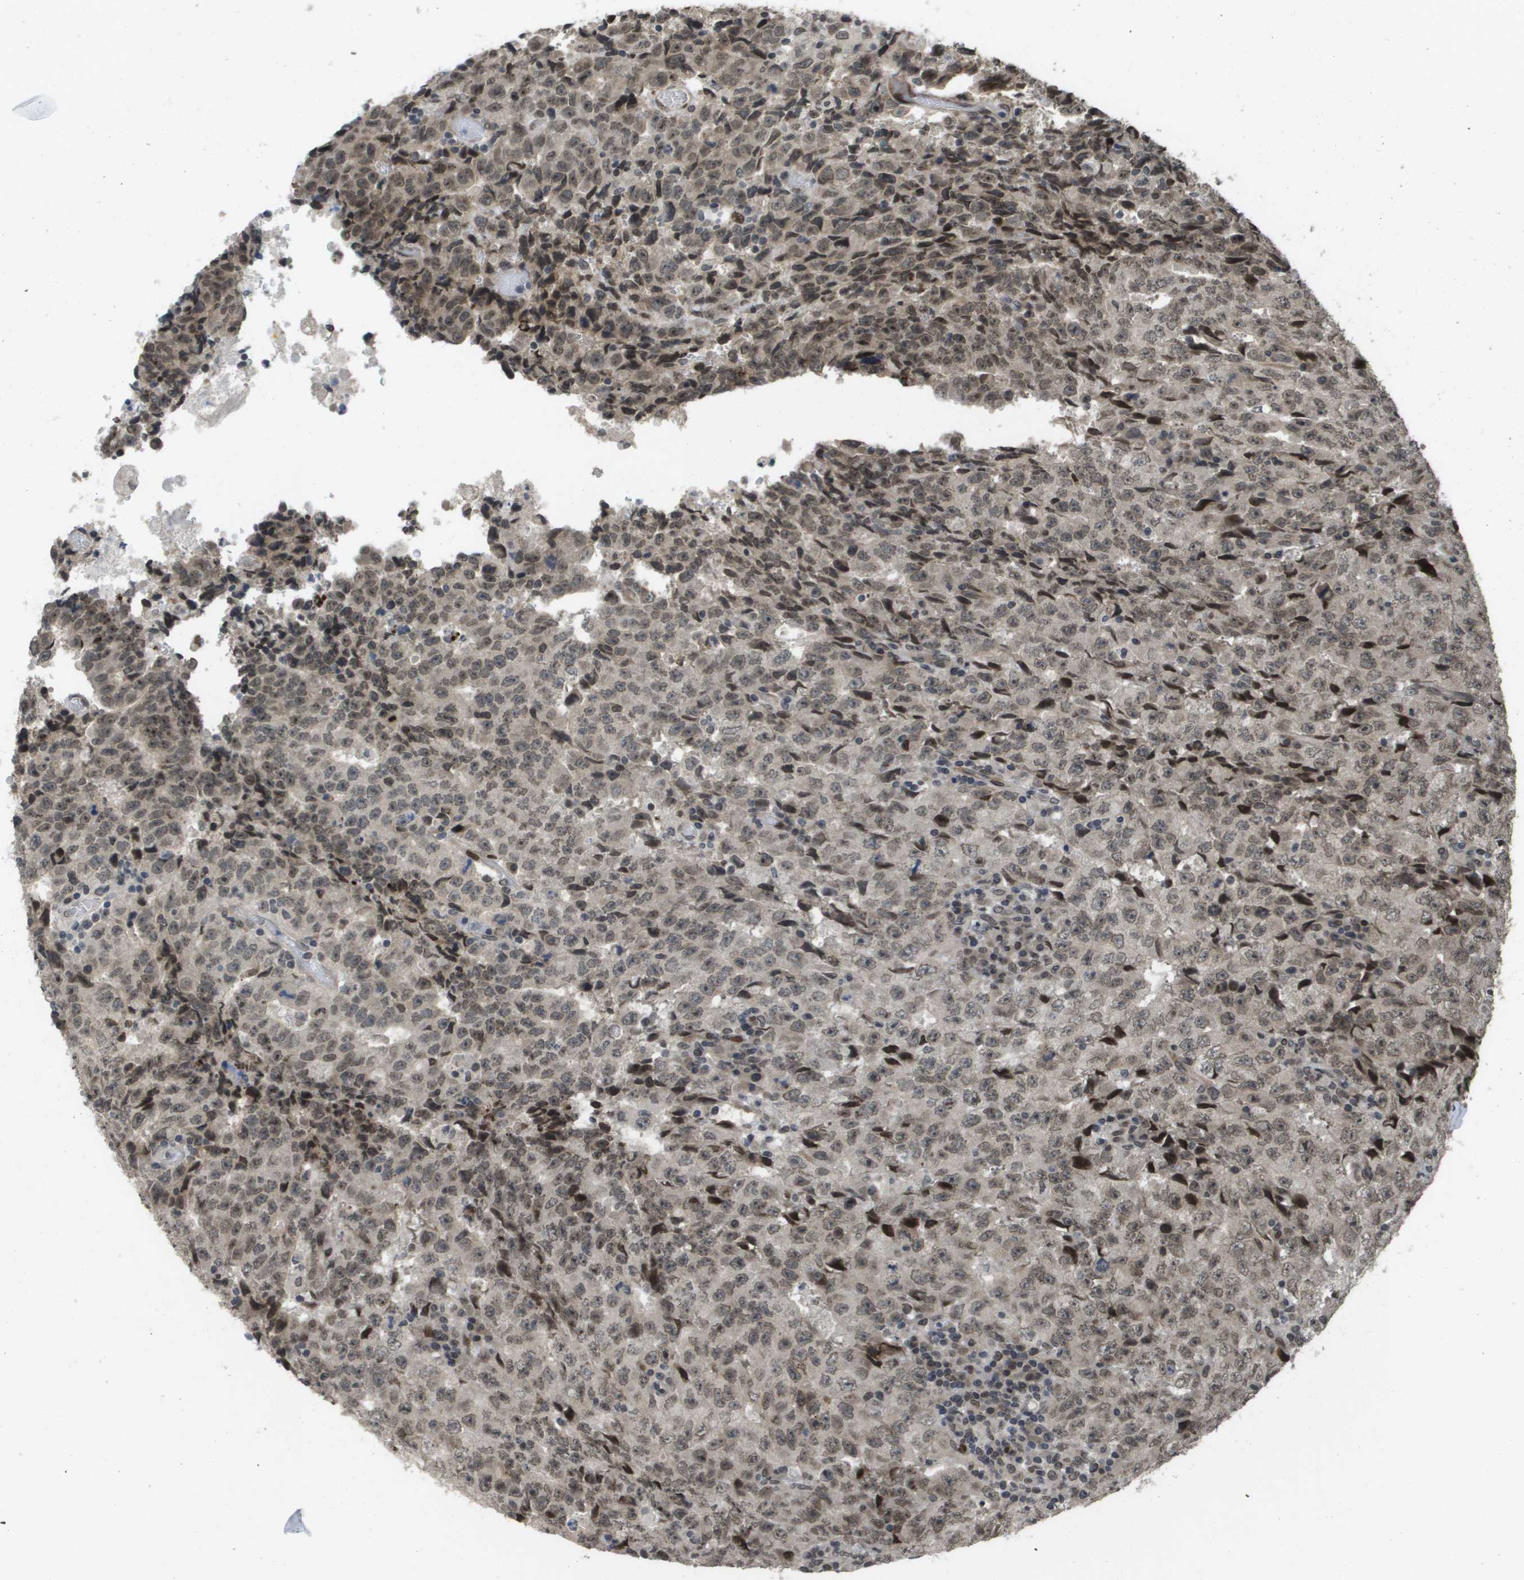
{"staining": {"intensity": "weak", "quantity": ">75%", "location": "nuclear"}, "tissue": "testis cancer", "cell_type": "Tumor cells", "image_type": "cancer", "snomed": [{"axis": "morphology", "description": "Necrosis, NOS"}, {"axis": "morphology", "description": "Carcinoma, Embryonal, NOS"}, {"axis": "topography", "description": "Testis"}], "caption": "Testis cancer stained with DAB immunohistochemistry exhibits low levels of weak nuclear positivity in about >75% of tumor cells.", "gene": "KAT5", "patient": {"sex": "male", "age": 19}}